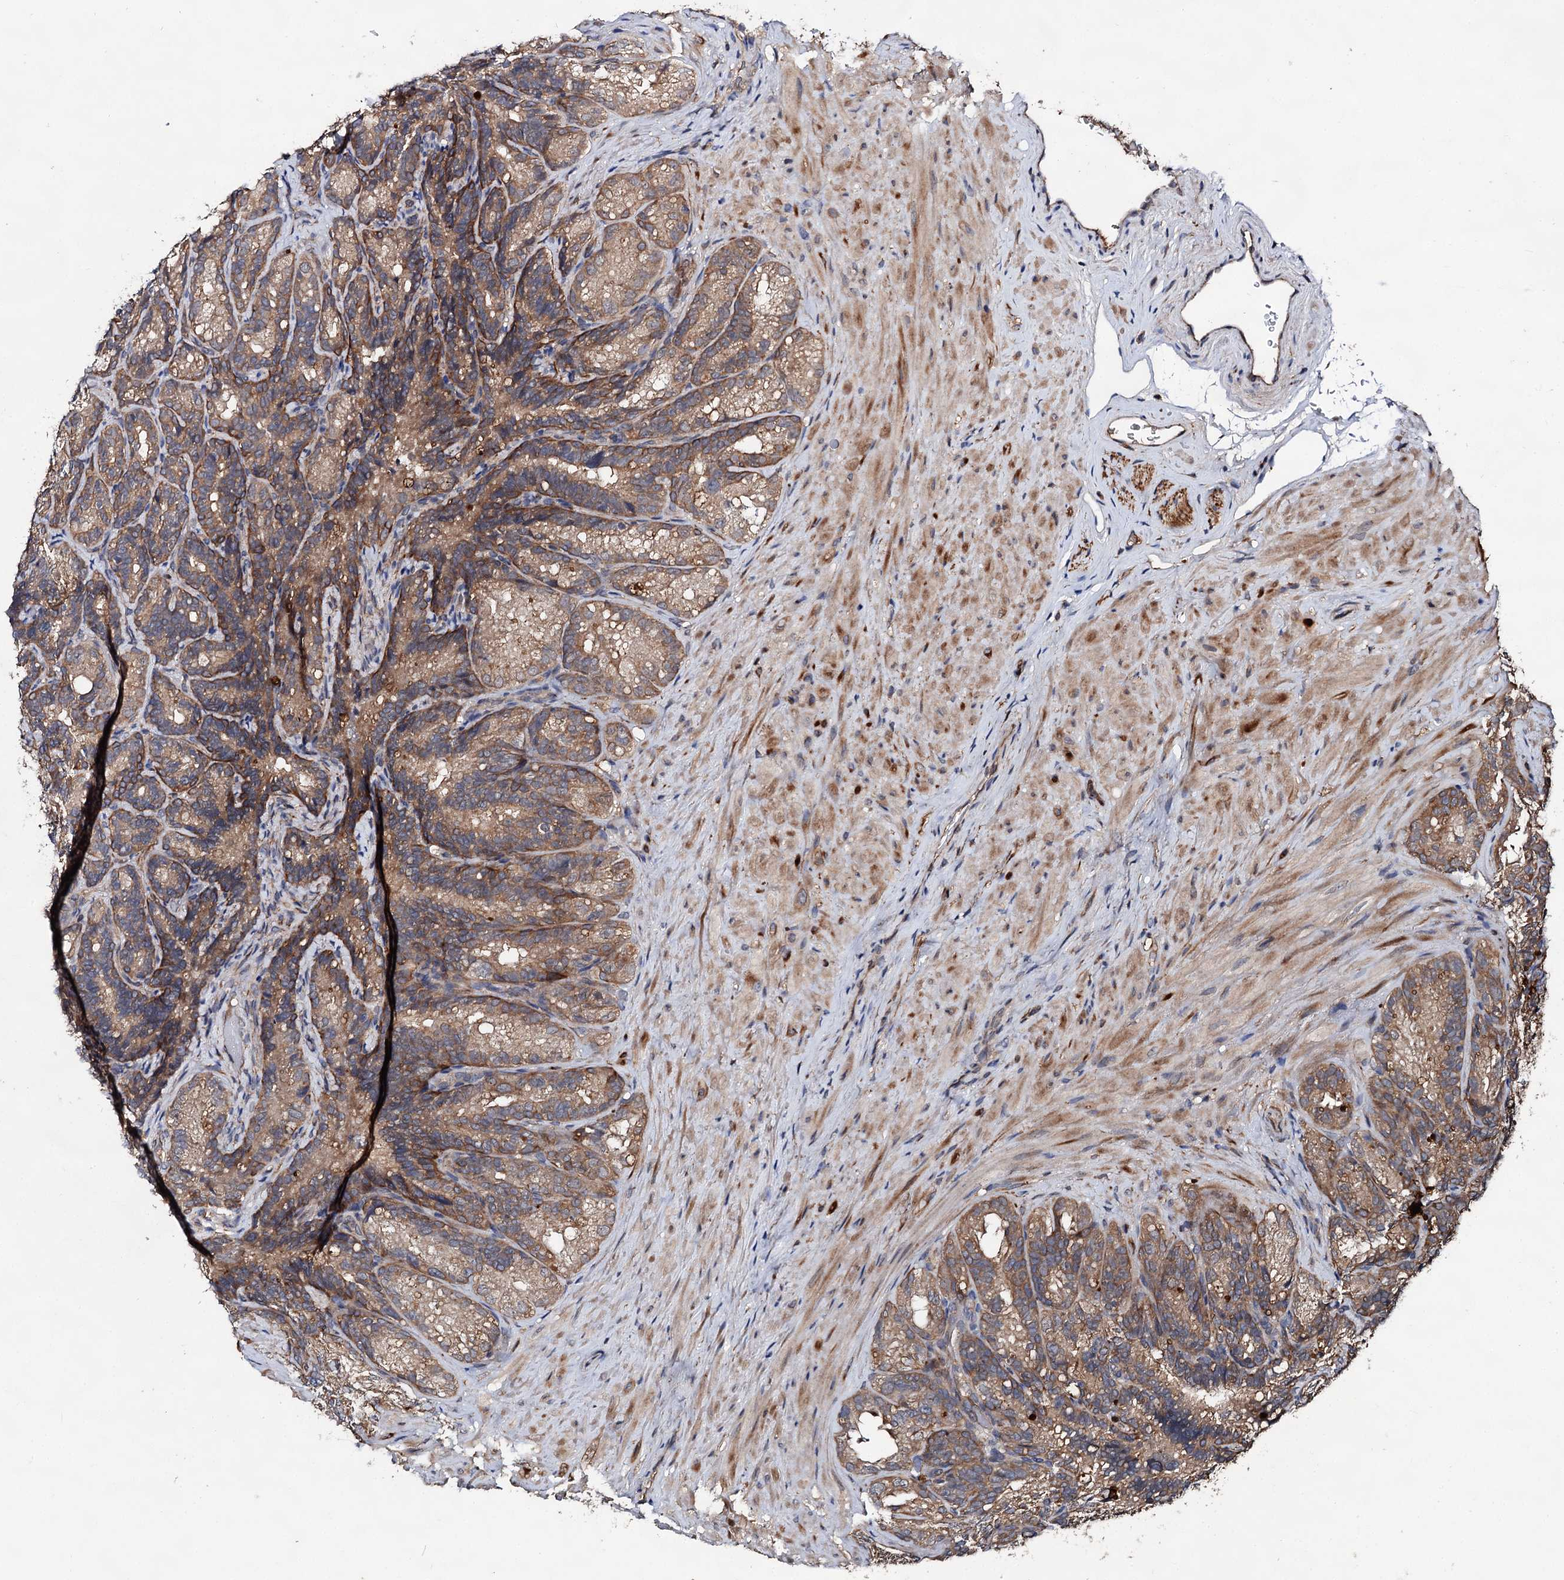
{"staining": {"intensity": "moderate", "quantity": ">75%", "location": "cytoplasmic/membranous"}, "tissue": "seminal vesicle", "cell_type": "Glandular cells", "image_type": "normal", "snomed": [{"axis": "morphology", "description": "Normal tissue, NOS"}, {"axis": "topography", "description": "Seminal veicle"}], "caption": "Protein positivity by IHC shows moderate cytoplasmic/membranous staining in about >75% of glandular cells in unremarkable seminal vesicle.", "gene": "TEX9", "patient": {"sex": "male", "age": 60}}